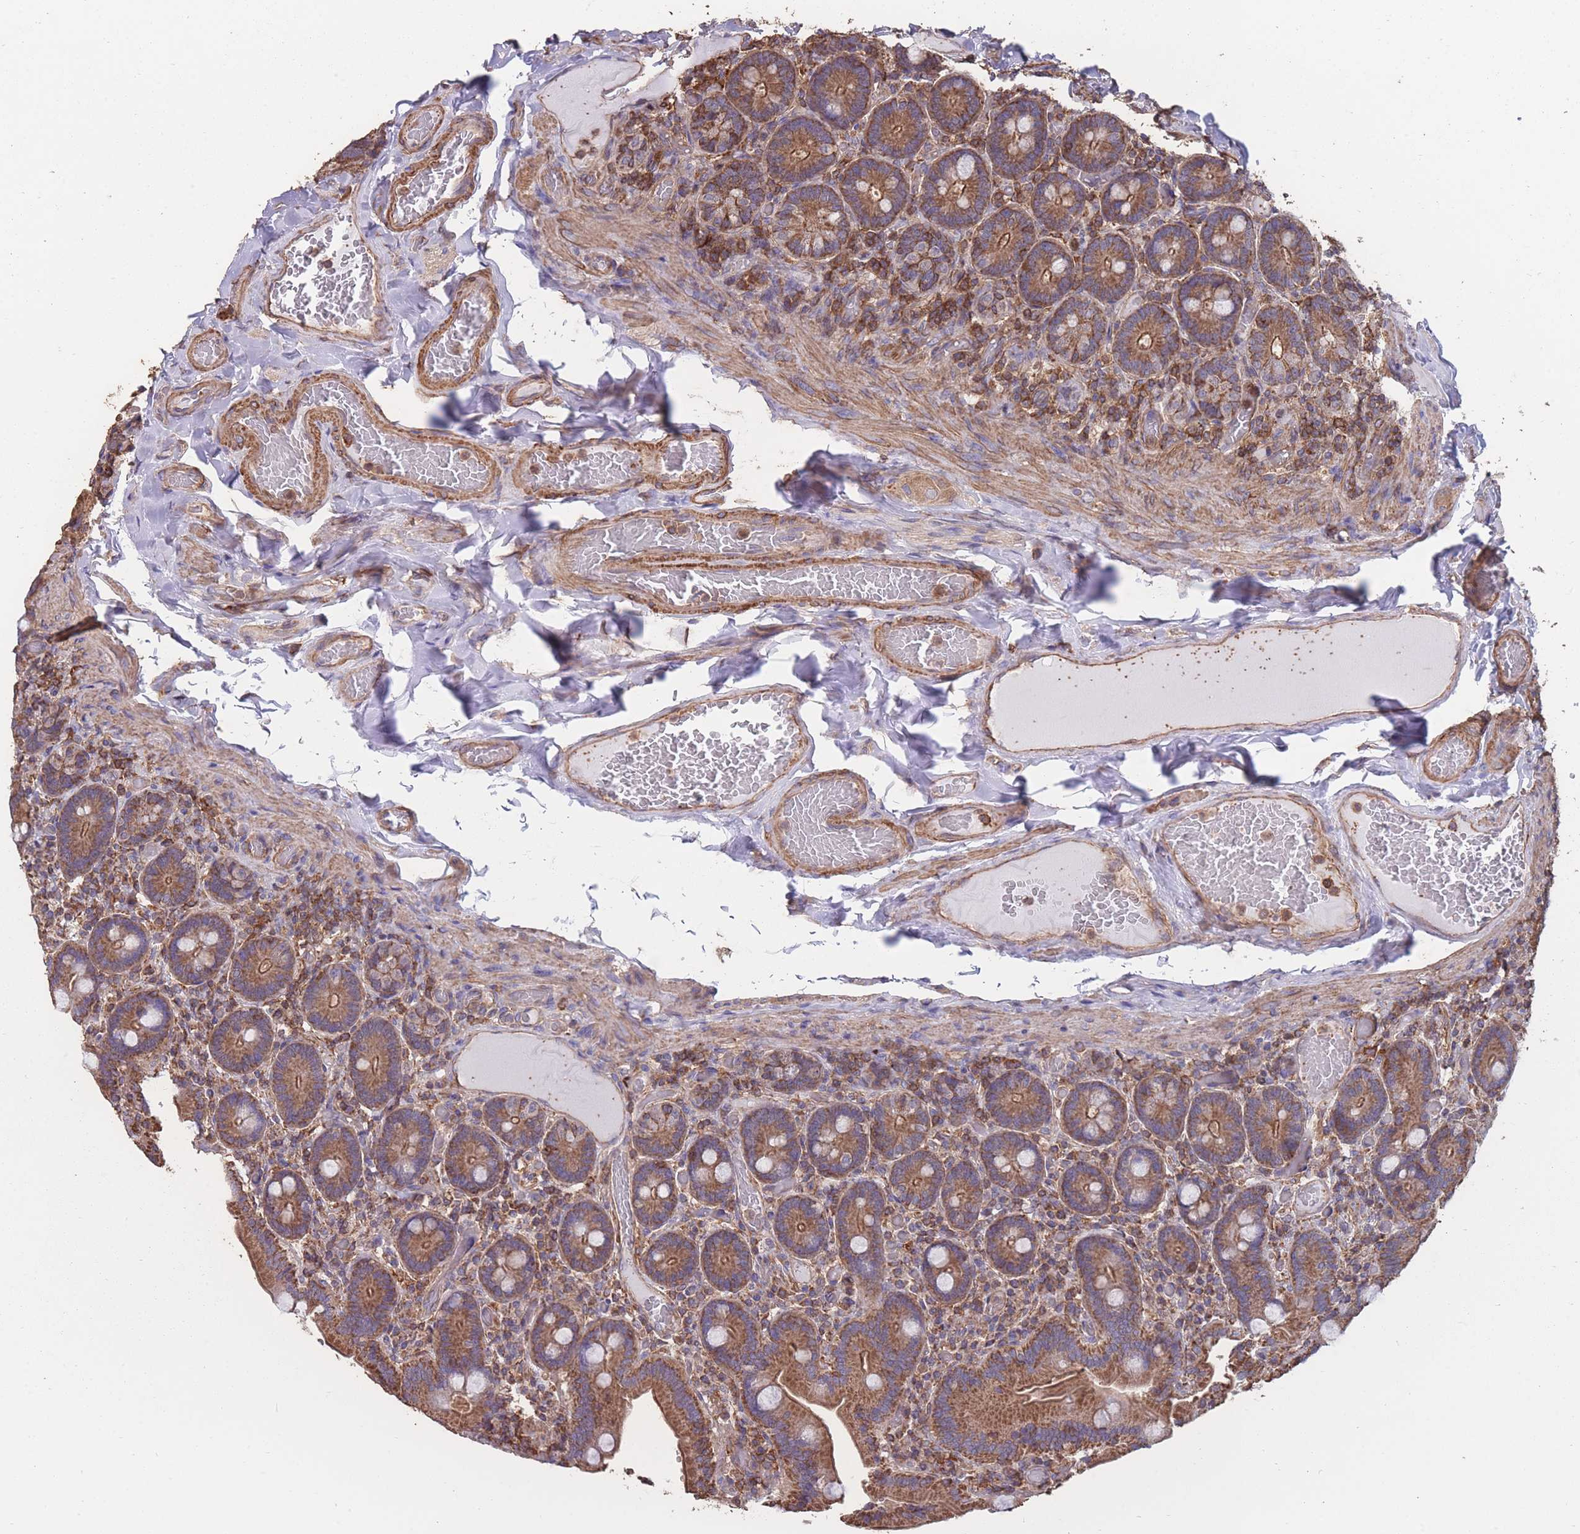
{"staining": {"intensity": "moderate", "quantity": ">75%", "location": "cytoplasmic/membranous"}, "tissue": "duodenum", "cell_type": "Glandular cells", "image_type": "normal", "snomed": [{"axis": "morphology", "description": "Normal tissue, NOS"}, {"axis": "topography", "description": "Duodenum"}], "caption": "Immunohistochemical staining of unremarkable human duodenum demonstrates moderate cytoplasmic/membranous protein staining in about >75% of glandular cells.", "gene": "NUDT21", "patient": {"sex": "female", "age": 62}}